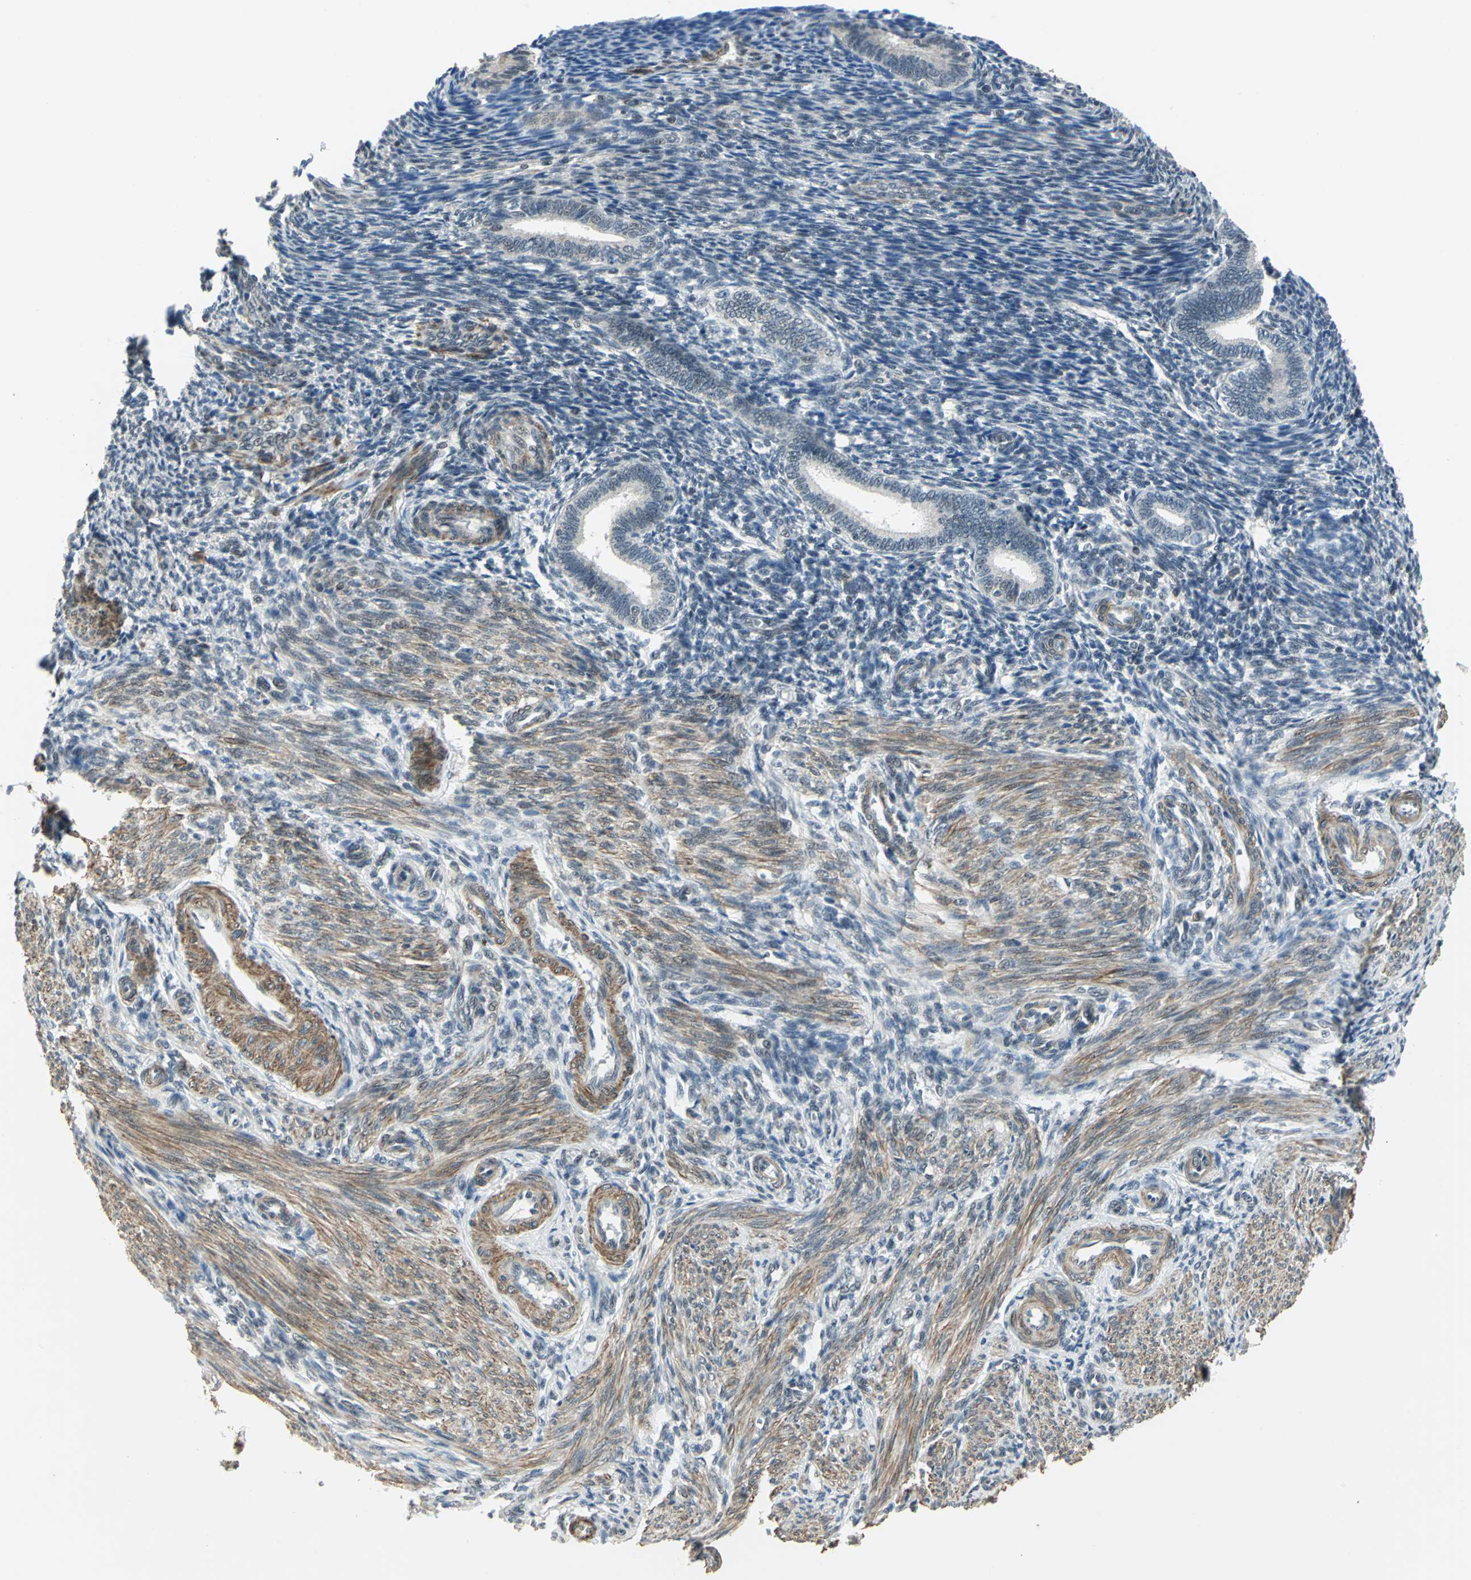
{"staining": {"intensity": "negative", "quantity": "none", "location": "none"}, "tissue": "endometrium", "cell_type": "Cells in endometrial stroma", "image_type": "normal", "snomed": [{"axis": "morphology", "description": "Normal tissue, NOS"}, {"axis": "topography", "description": "Endometrium"}], "caption": "An immunohistochemistry histopathology image of normal endometrium is shown. There is no staining in cells in endometrial stroma of endometrium.", "gene": "MTA1", "patient": {"sex": "female", "age": 27}}